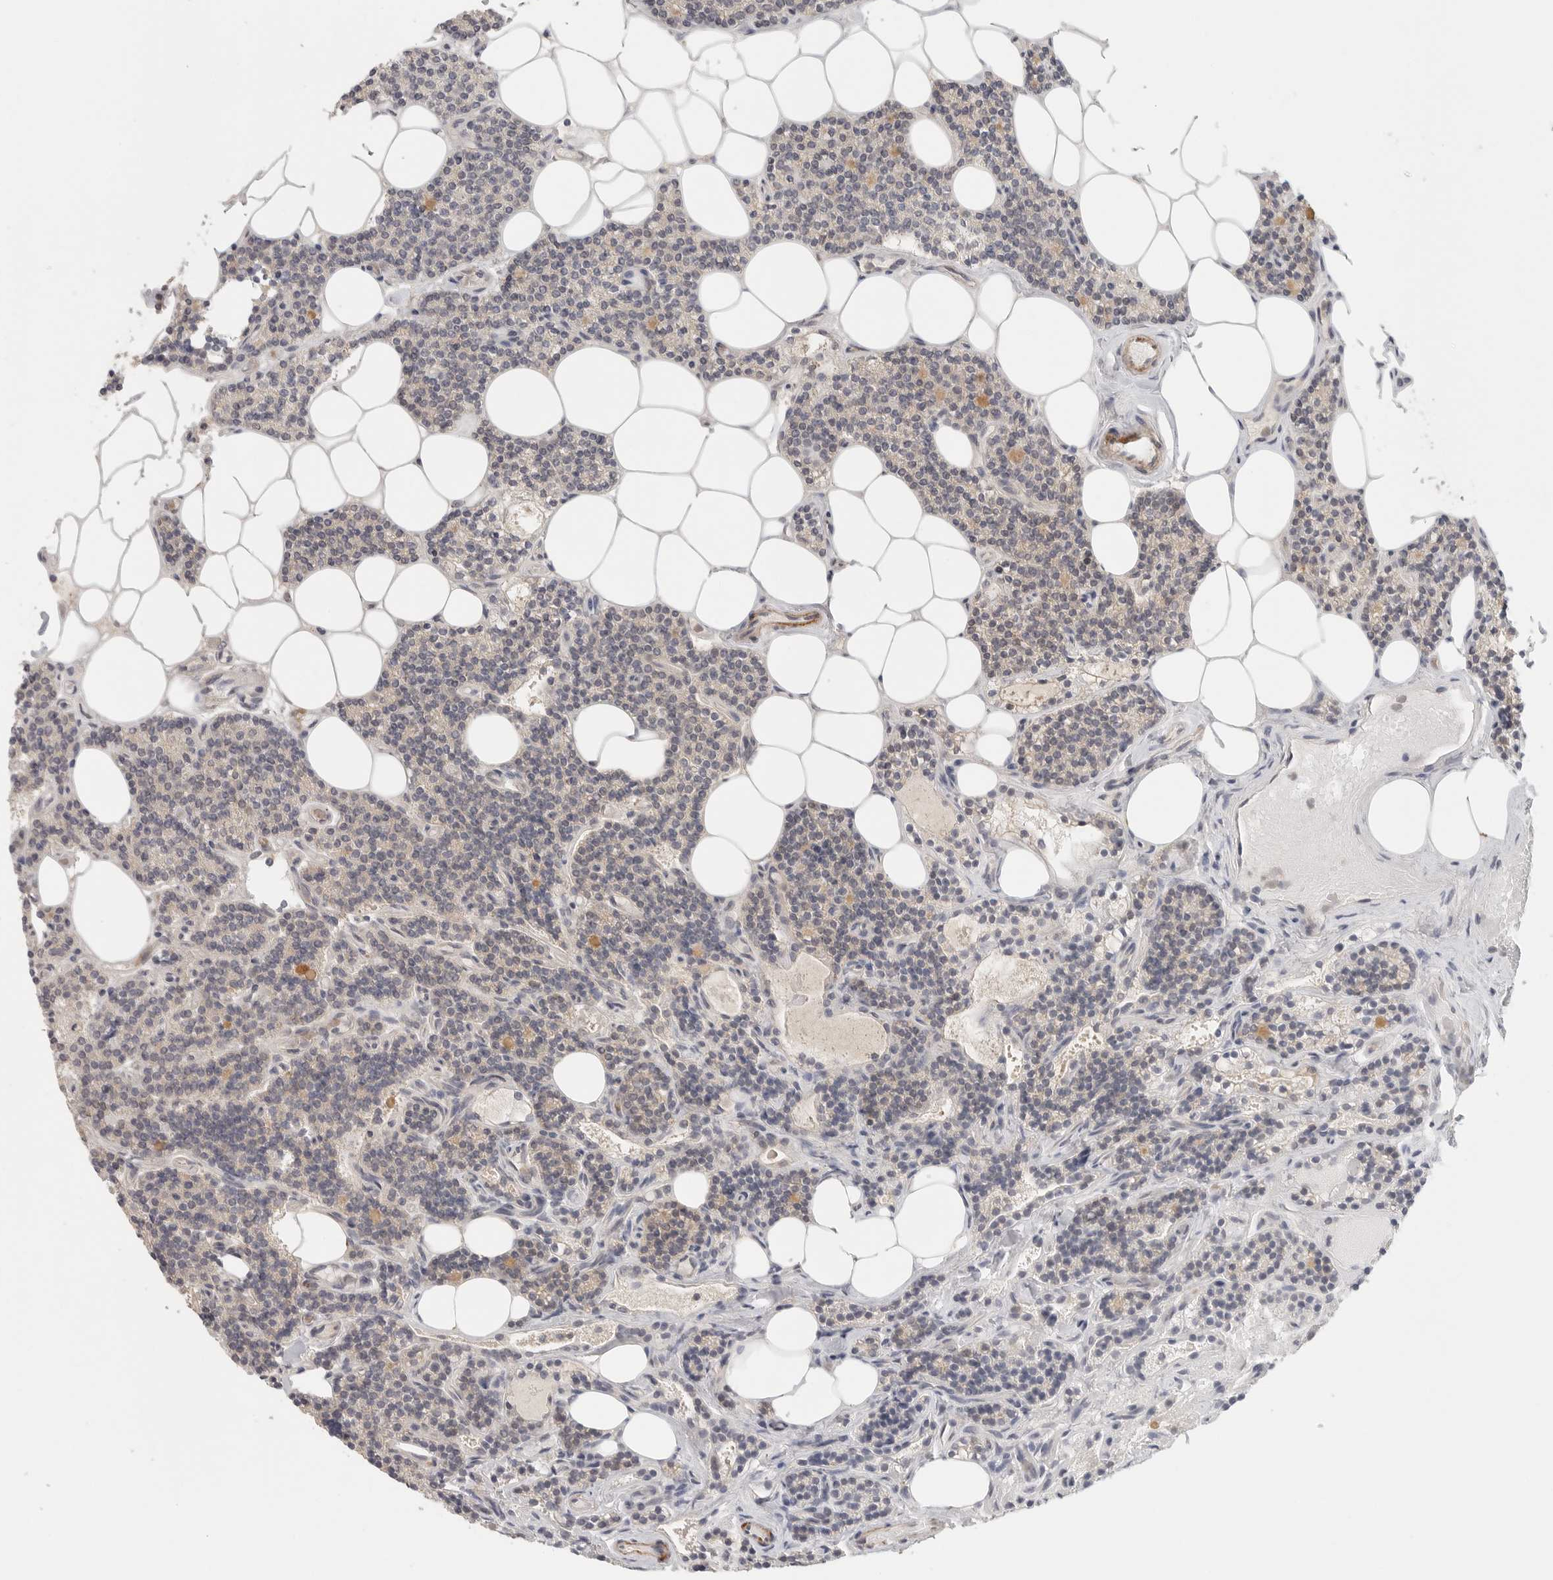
{"staining": {"intensity": "negative", "quantity": "none", "location": "none"}, "tissue": "parathyroid gland", "cell_type": "Glandular cells", "image_type": "normal", "snomed": [{"axis": "morphology", "description": "Normal tissue, NOS"}, {"axis": "topography", "description": "Parathyroid gland"}], "caption": "Human parathyroid gland stained for a protein using immunohistochemistry exhibits no positivity in glandular cells.", "gene": "HDAC6", "patient": {"sex": "female", "age": 43}}